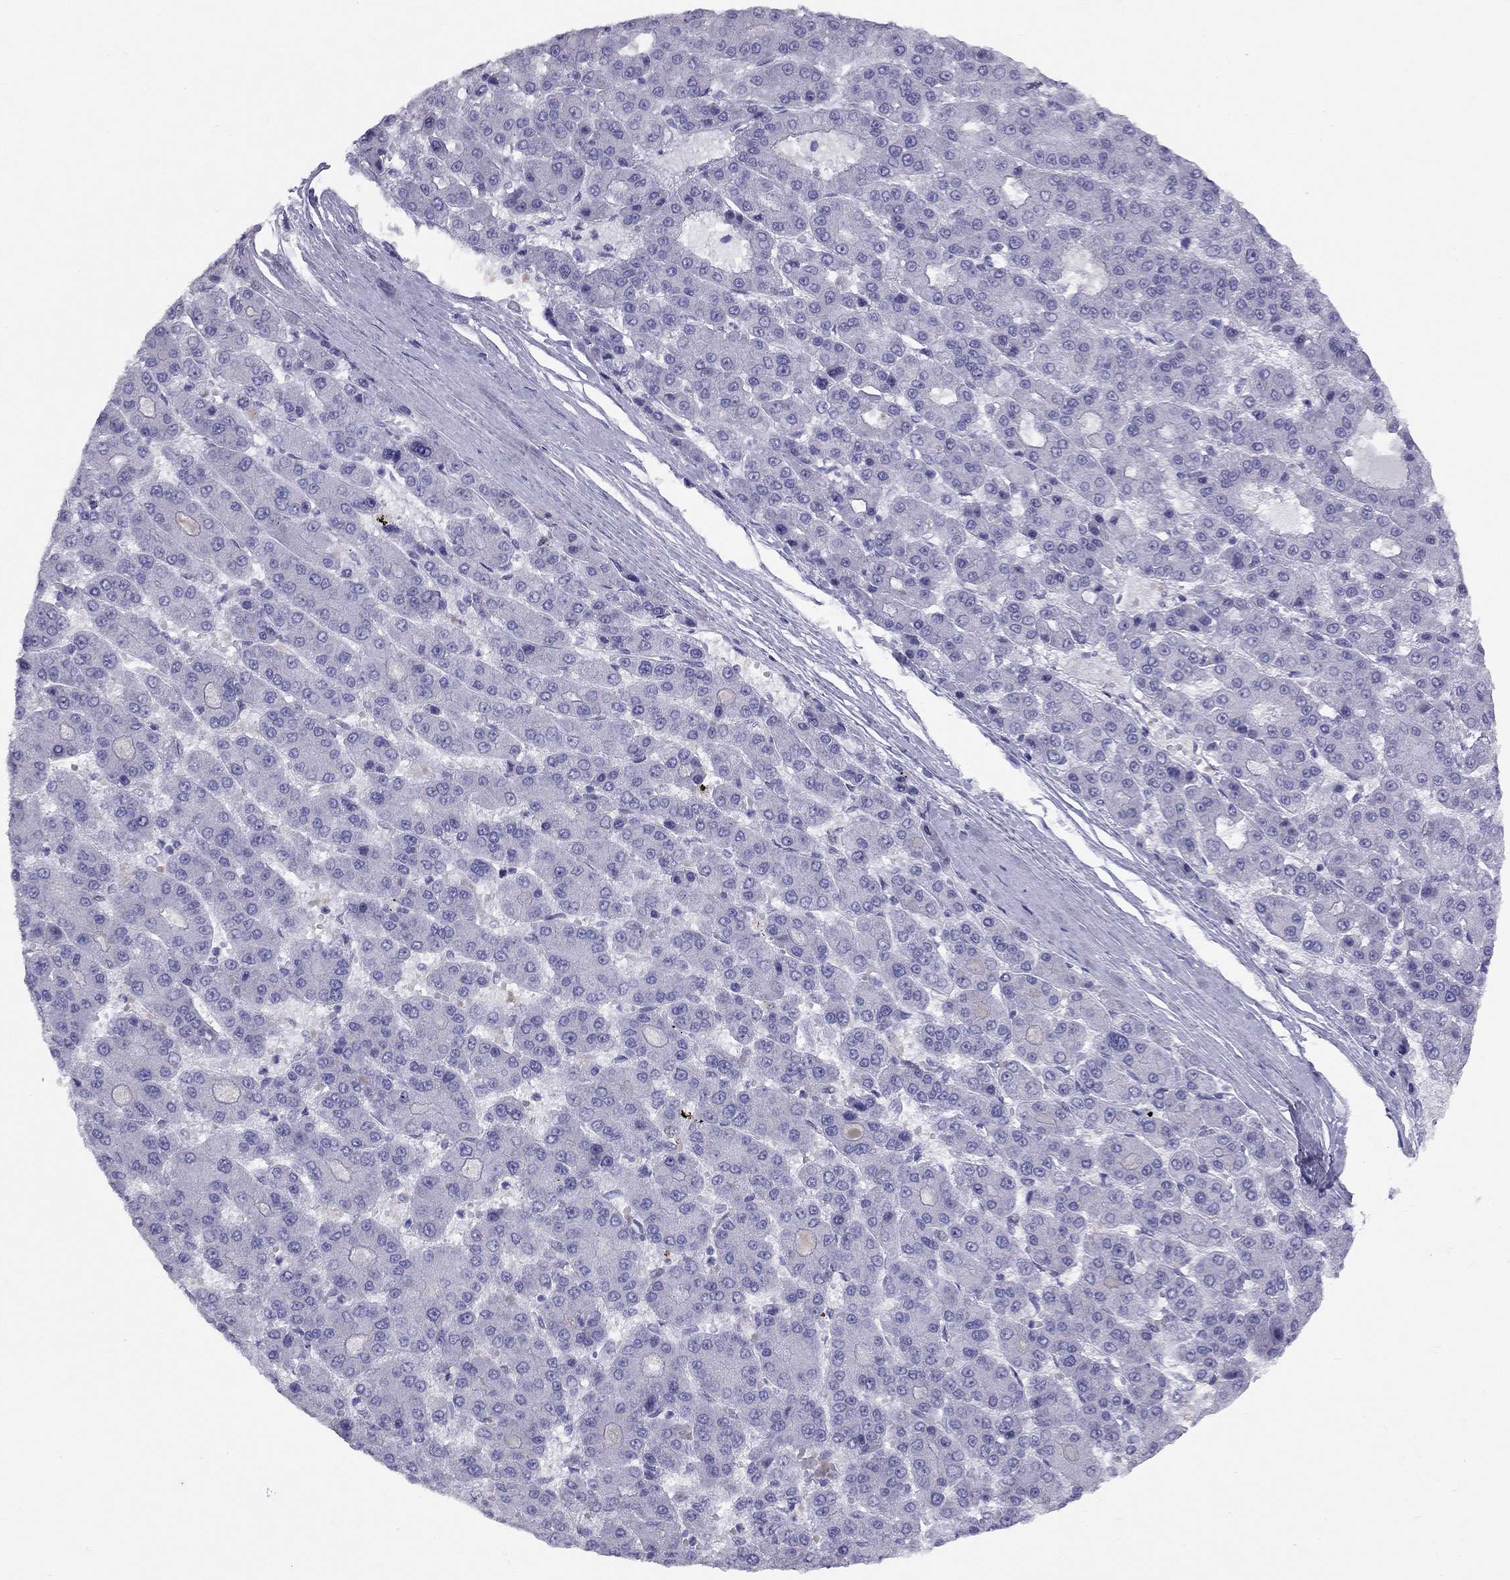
{"staining": {"intensity": "negative", "quantity": "none", "location": "none"}, "tissue": "liver cancer", "cell_type": "Tumor cells", "image_type": "cancer", "snomed": [{"axis": "morphology", "description": "Carcinoma, Hepatocellular, NOS"}, {"axis": "topography", "description": "Liver"}], "caption": "Tumor cells are negative for protein expression in human hepatocellular carcinoma (liver). (DAB (3,3'-diaminobenzidine) immunohistochemistry (IHC), high magnification).", "gene": "FSCN3", "patient": {"sex": "male", "age": 70}}